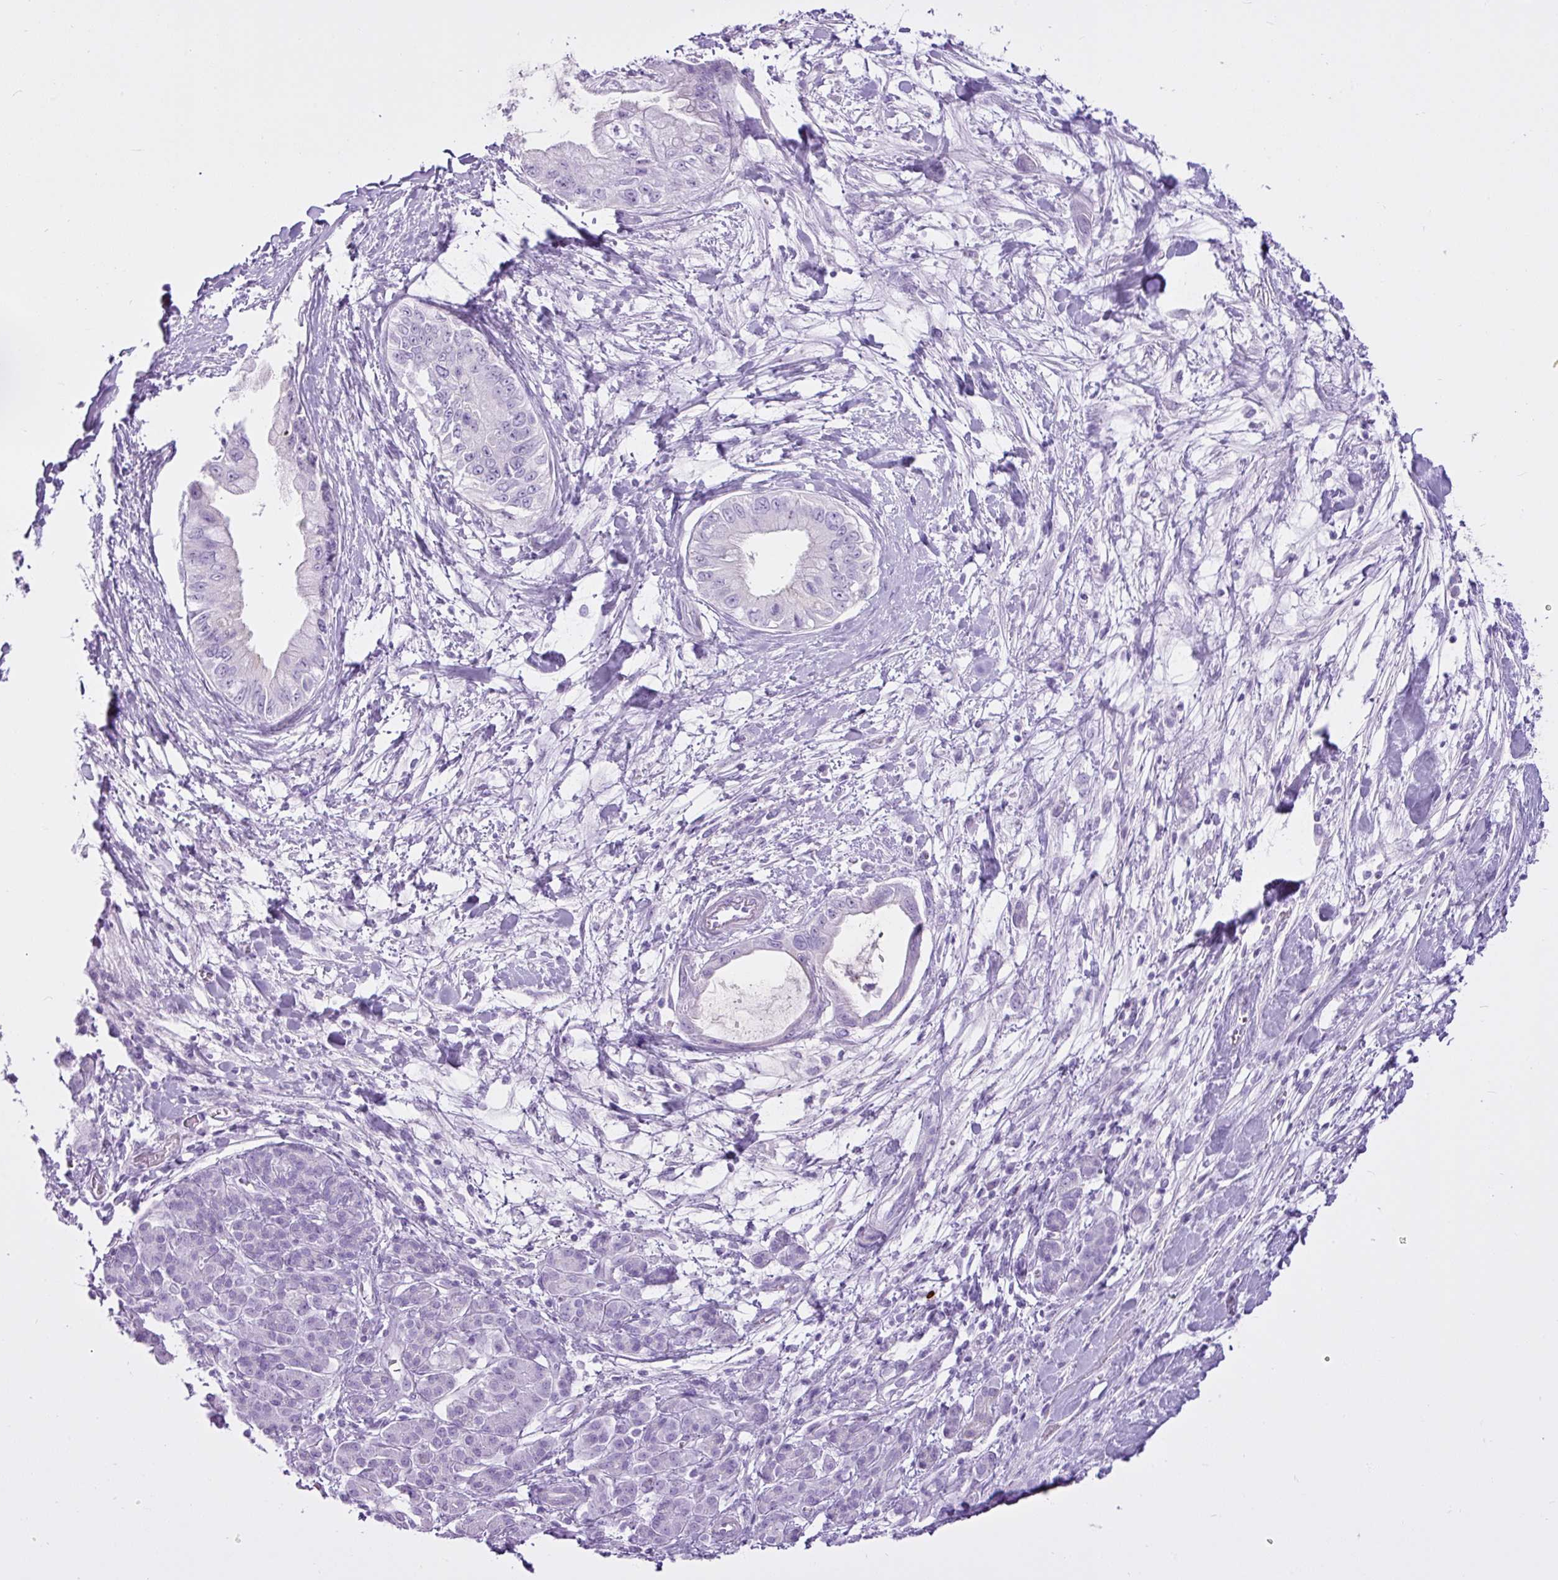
{"staining": {"intensity": "negative", "quantity": "none", "location": "none"}, "tissue": "pancreatic cancer", "cell_type": "Tumor cells", "image_type": "cancer", "snomed": [{"axis": "morphology", "description": "Adenocarcinoma, NOS"}, {"axis": "topography", "description": "Pancreas"}], "caption": "IHC photomicrograph of adenocarcinoma (pancreatic) stained for a protein (brown), which displays no staining in tumor cells.", "gene": "LILRB4", "patient": {"sex": "male", "age": 48}}